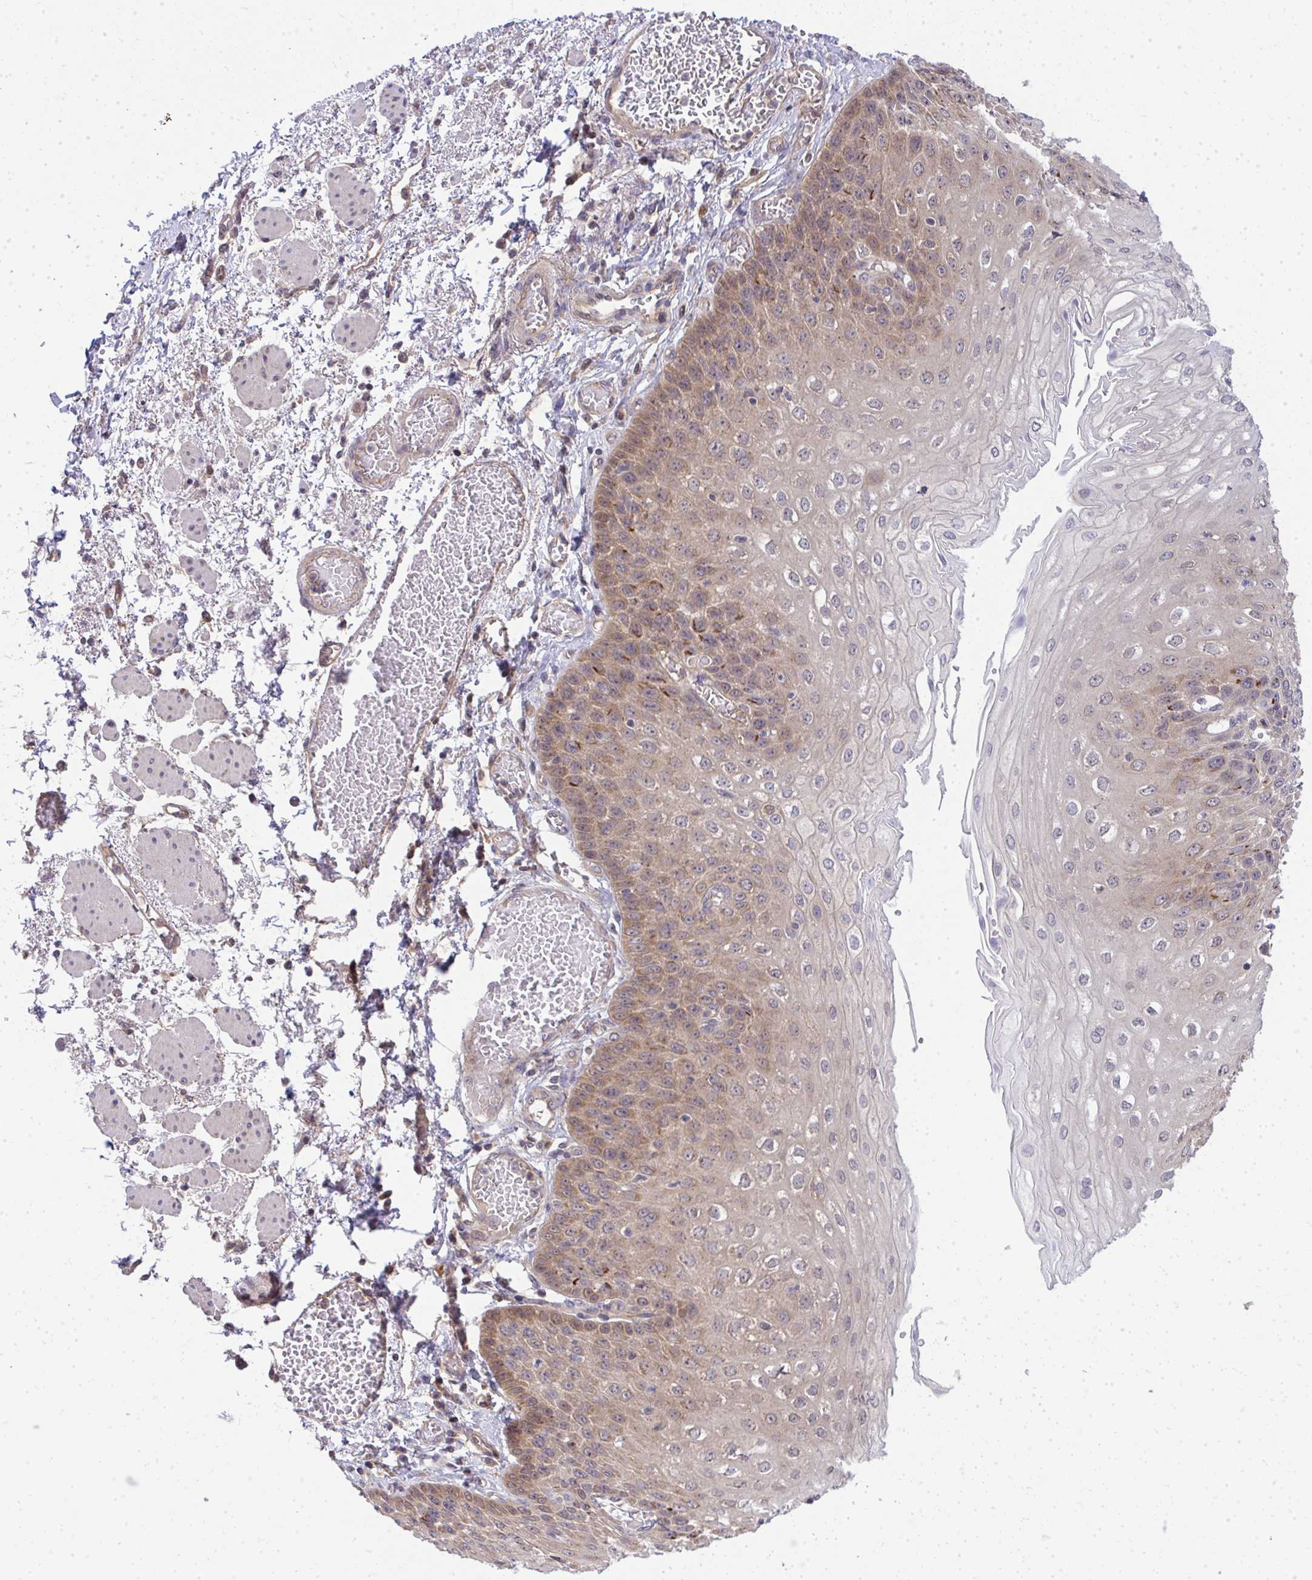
{"staining": {"intensity": "moderate", "quantity": ">75%", "location": "cytoplasmic/membranous"}, "tissue": "esophagus", "cell_type": "Squamous epithelial cells", "image_type": "normal", "snomed": [{"axis": "morphology", "description": "Normal tissue, NOS"}, {"axis": "morphology", "description": "Adenocarcinoma, NOS"}, {"axis": "topography", "description": "Esophagus"}], "caption": "Esophagus stained for a protein (brown) shows moderate cytoplasmic/membranous positive positivity in approximately >75% of squamous epithelial cells.", "gene": "HDHD2", "patient": {"sex": "male", "age": 81}}